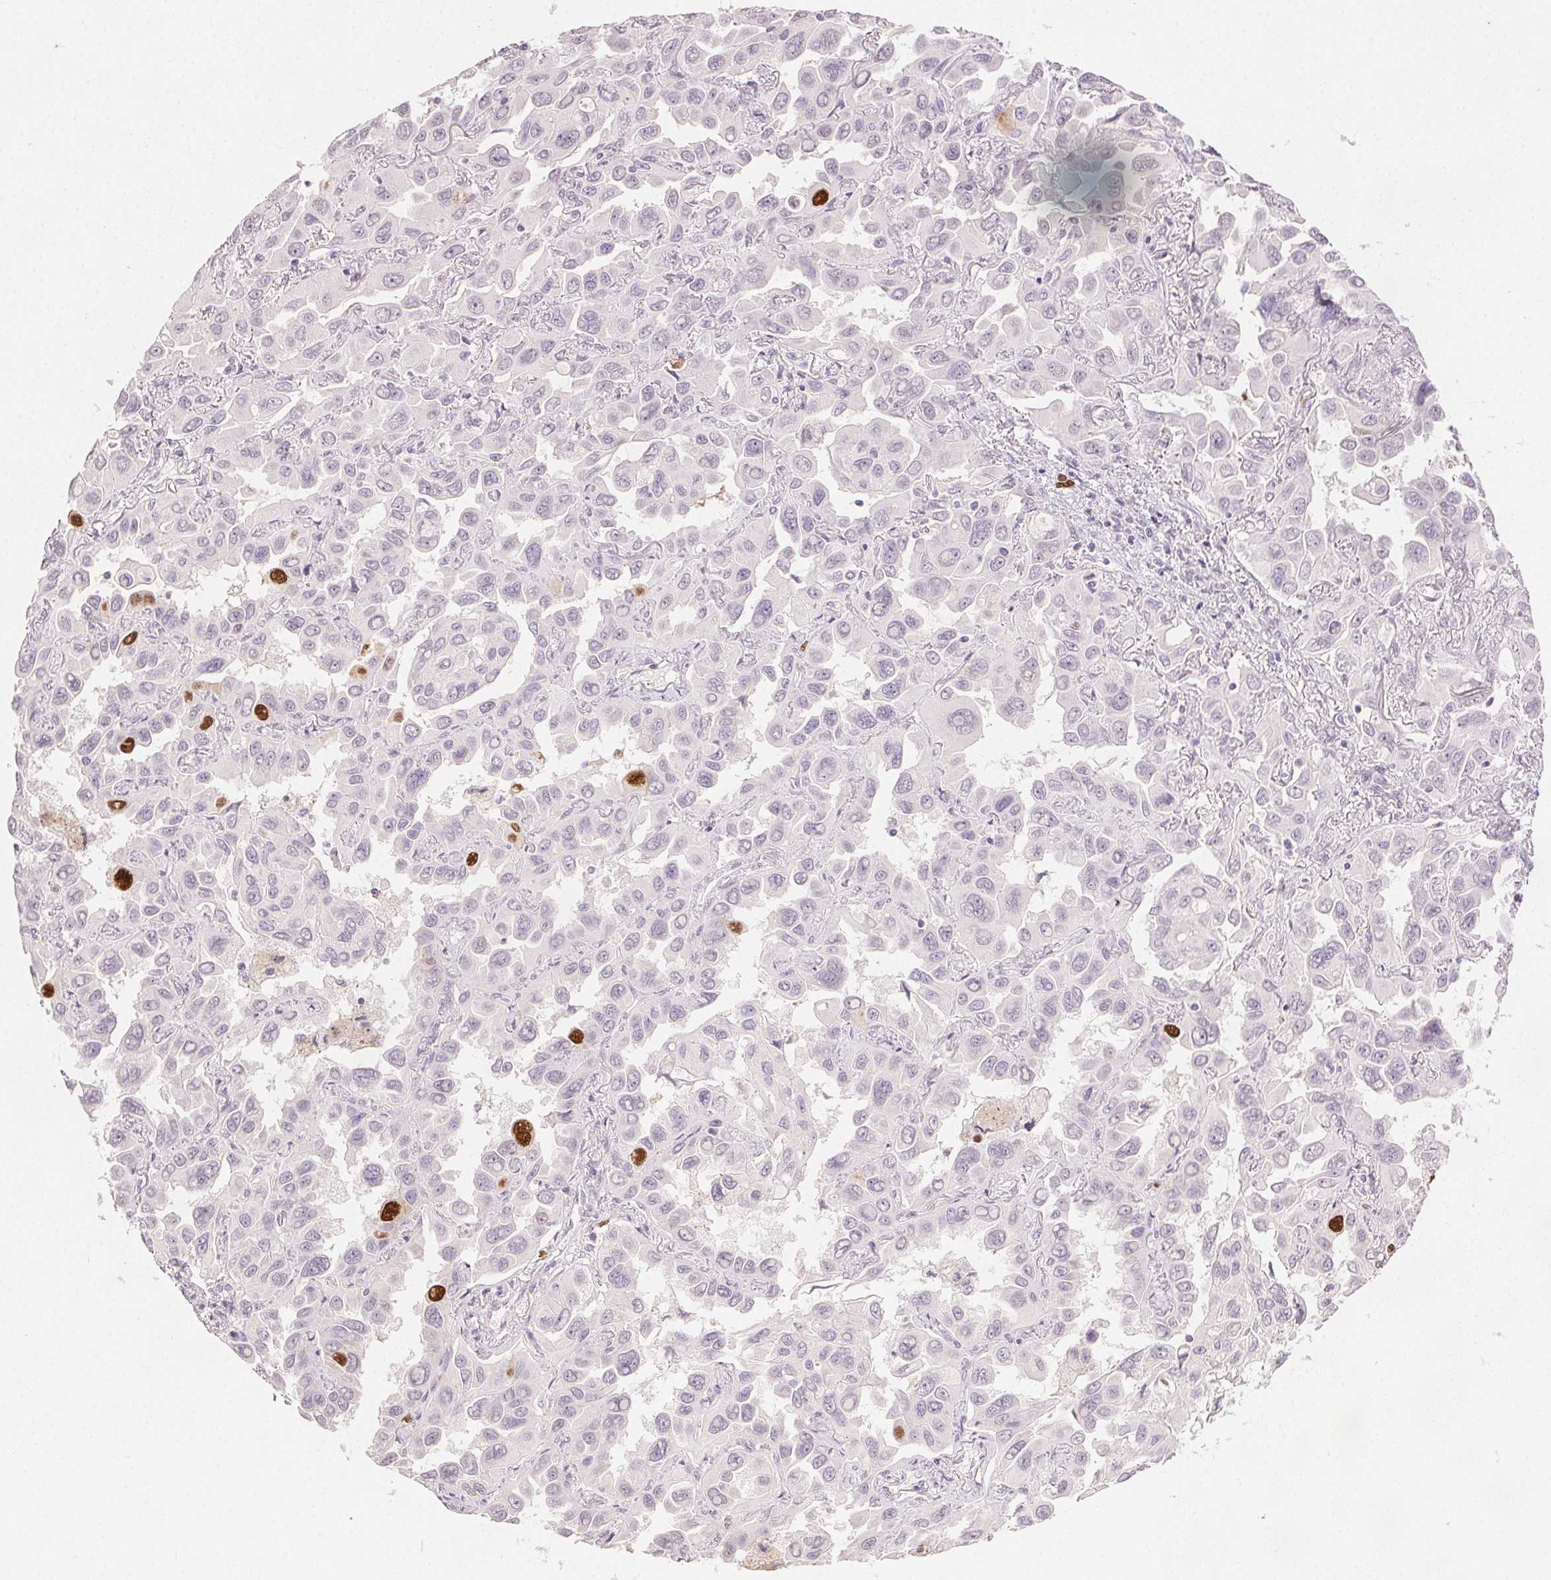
{"staining": {"intensity": "moderate", "quantity": "<25%", "location": "nuclear"}, "tissue": "lung cancer", "cell_type": "Tumor cells", "image_type": "cancer", "snomed": [{"axis": "morphology", "description": "Adenocarcinoma, NOS"}, {"axis": "topography", "description": "Lung"}], "caption": "Immunohistochemical staining of human lung cancer (adenocarcinoma) demonstrates low levels of moderate nuclear expression in about <25% of tumor cells.", "gene": "ANLN", "patient": {"sex": "male", "age": 64}}